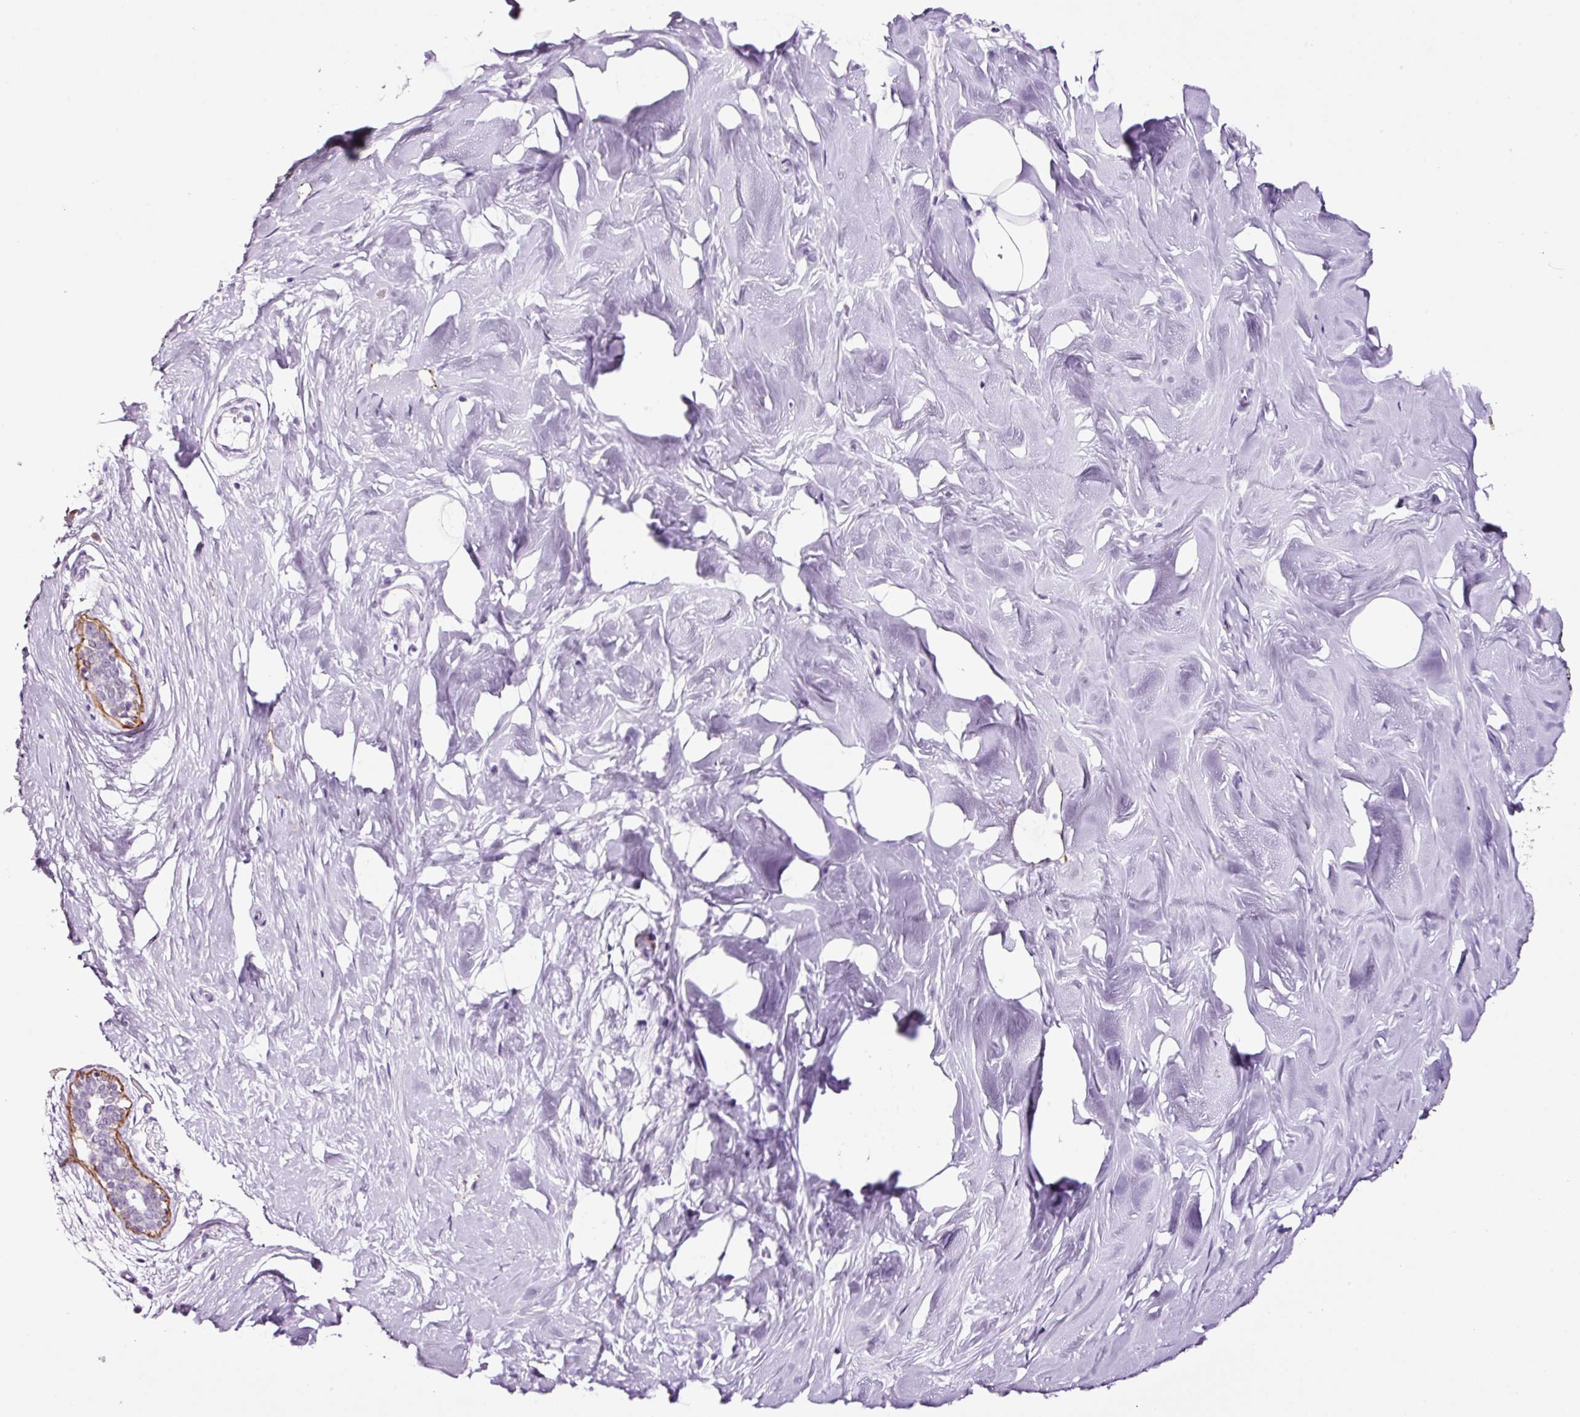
{"staining": {"intensity": "negative", "quantity": "none", "location": "none"}, "tissue": "breast", "cell_type": "Adipocytes", "image_type": "normal", "snomed": [{"axis": "morphology", "description": "Normal tissue, NOS"}, {"axis": "topography", "description": "Breast"}], "caption": "Immunohistochemical staining of normal human breast shows no significant positivity in adipocytes.", "gene": "RTF2", "patient": {"sex": "female", "age": 27}}